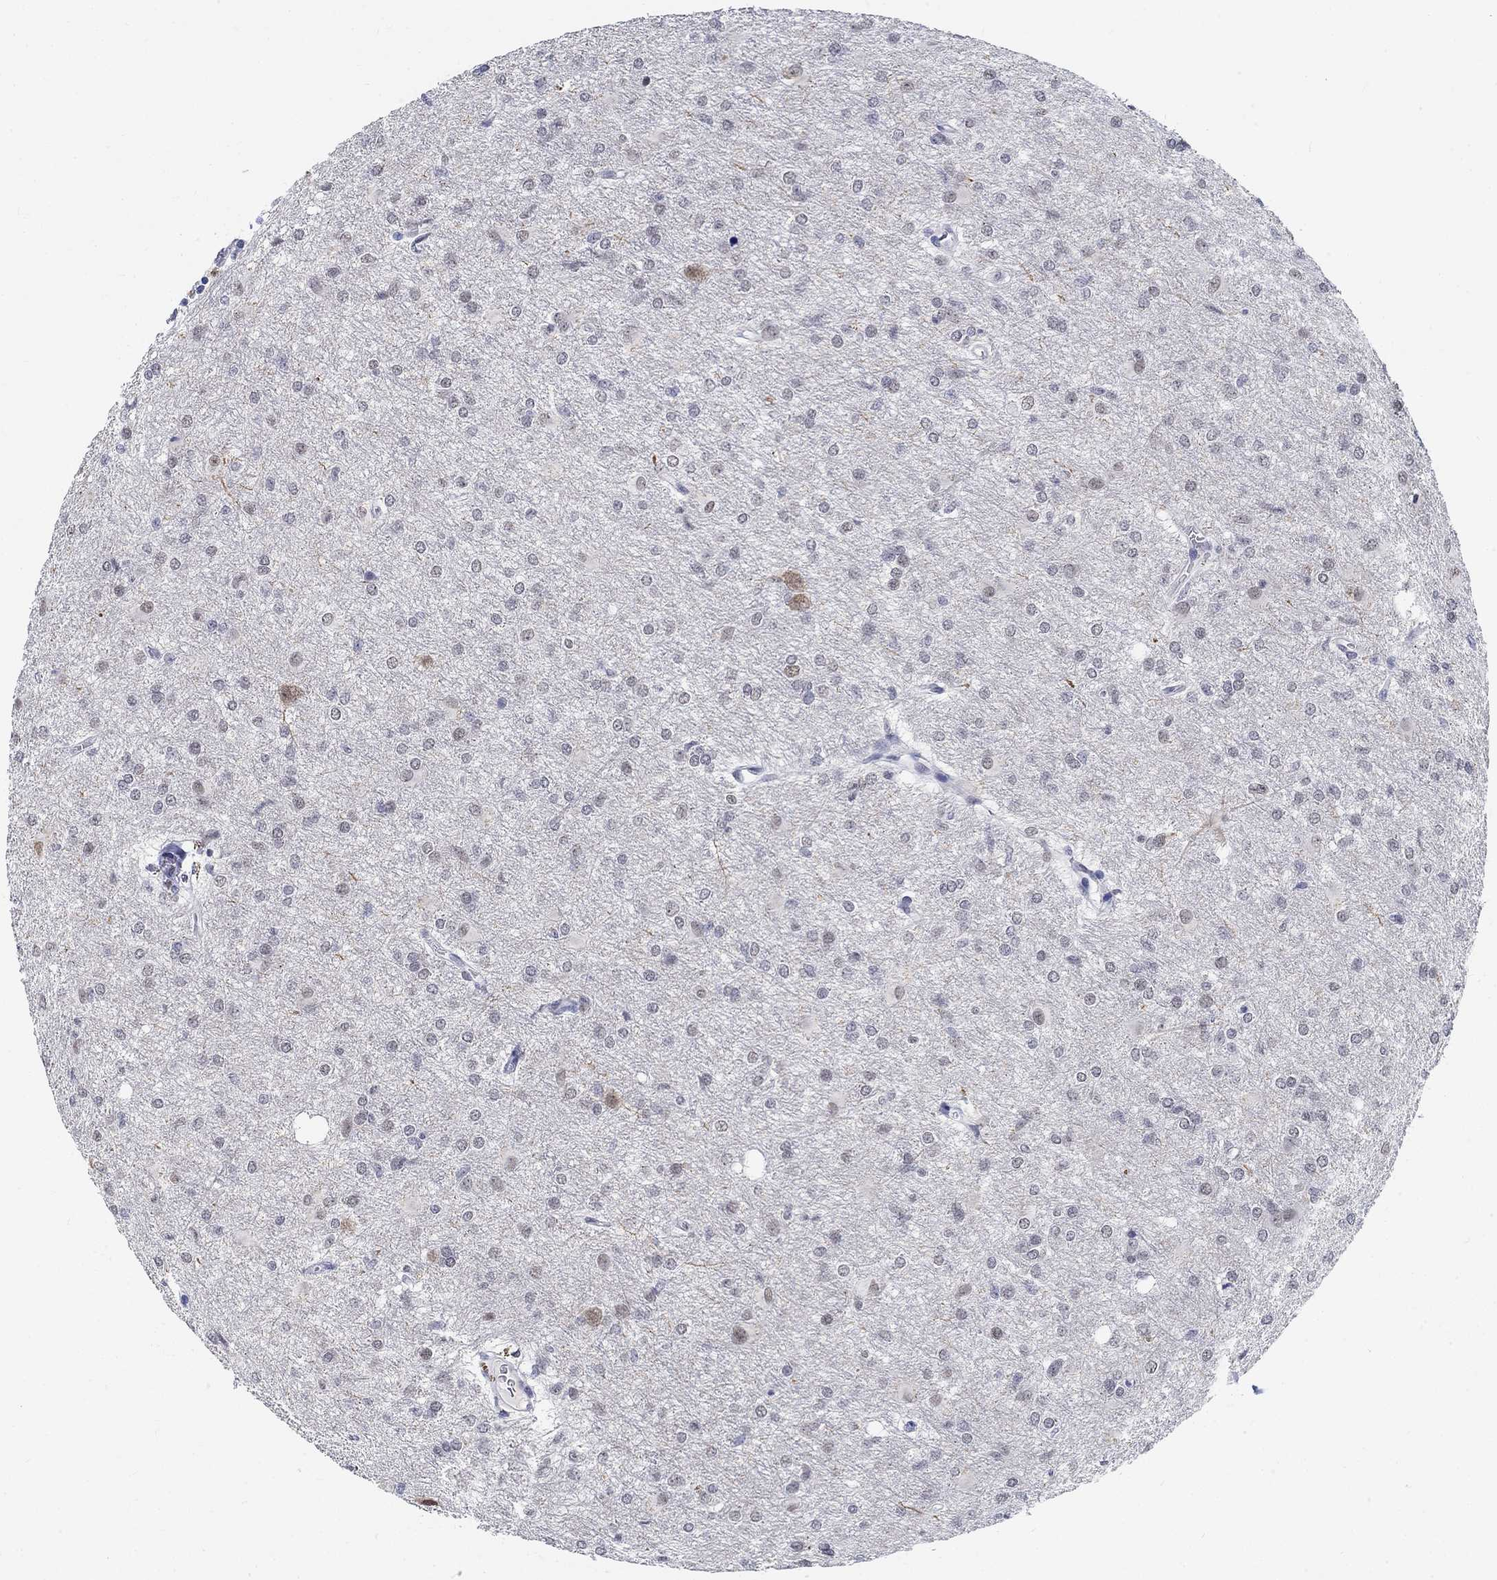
{"staining": {"intensity": "negative", "quantity": "none", "location": "none"}, "tissue": "glioma", "cell_type": "Tumor cells", "image_type": "cancer", "snomed": [{"axis": "morphology", "description": "Glioma, malignant, High grade"}, {"axis": "topography", "description": "Brain"}], "caption": "This is an immunohistochemistry micrograph of glioma. There is no expression in tumor cells.", "gene": "ANKS1B", "patient": {"sex": "male", "age": 68}}